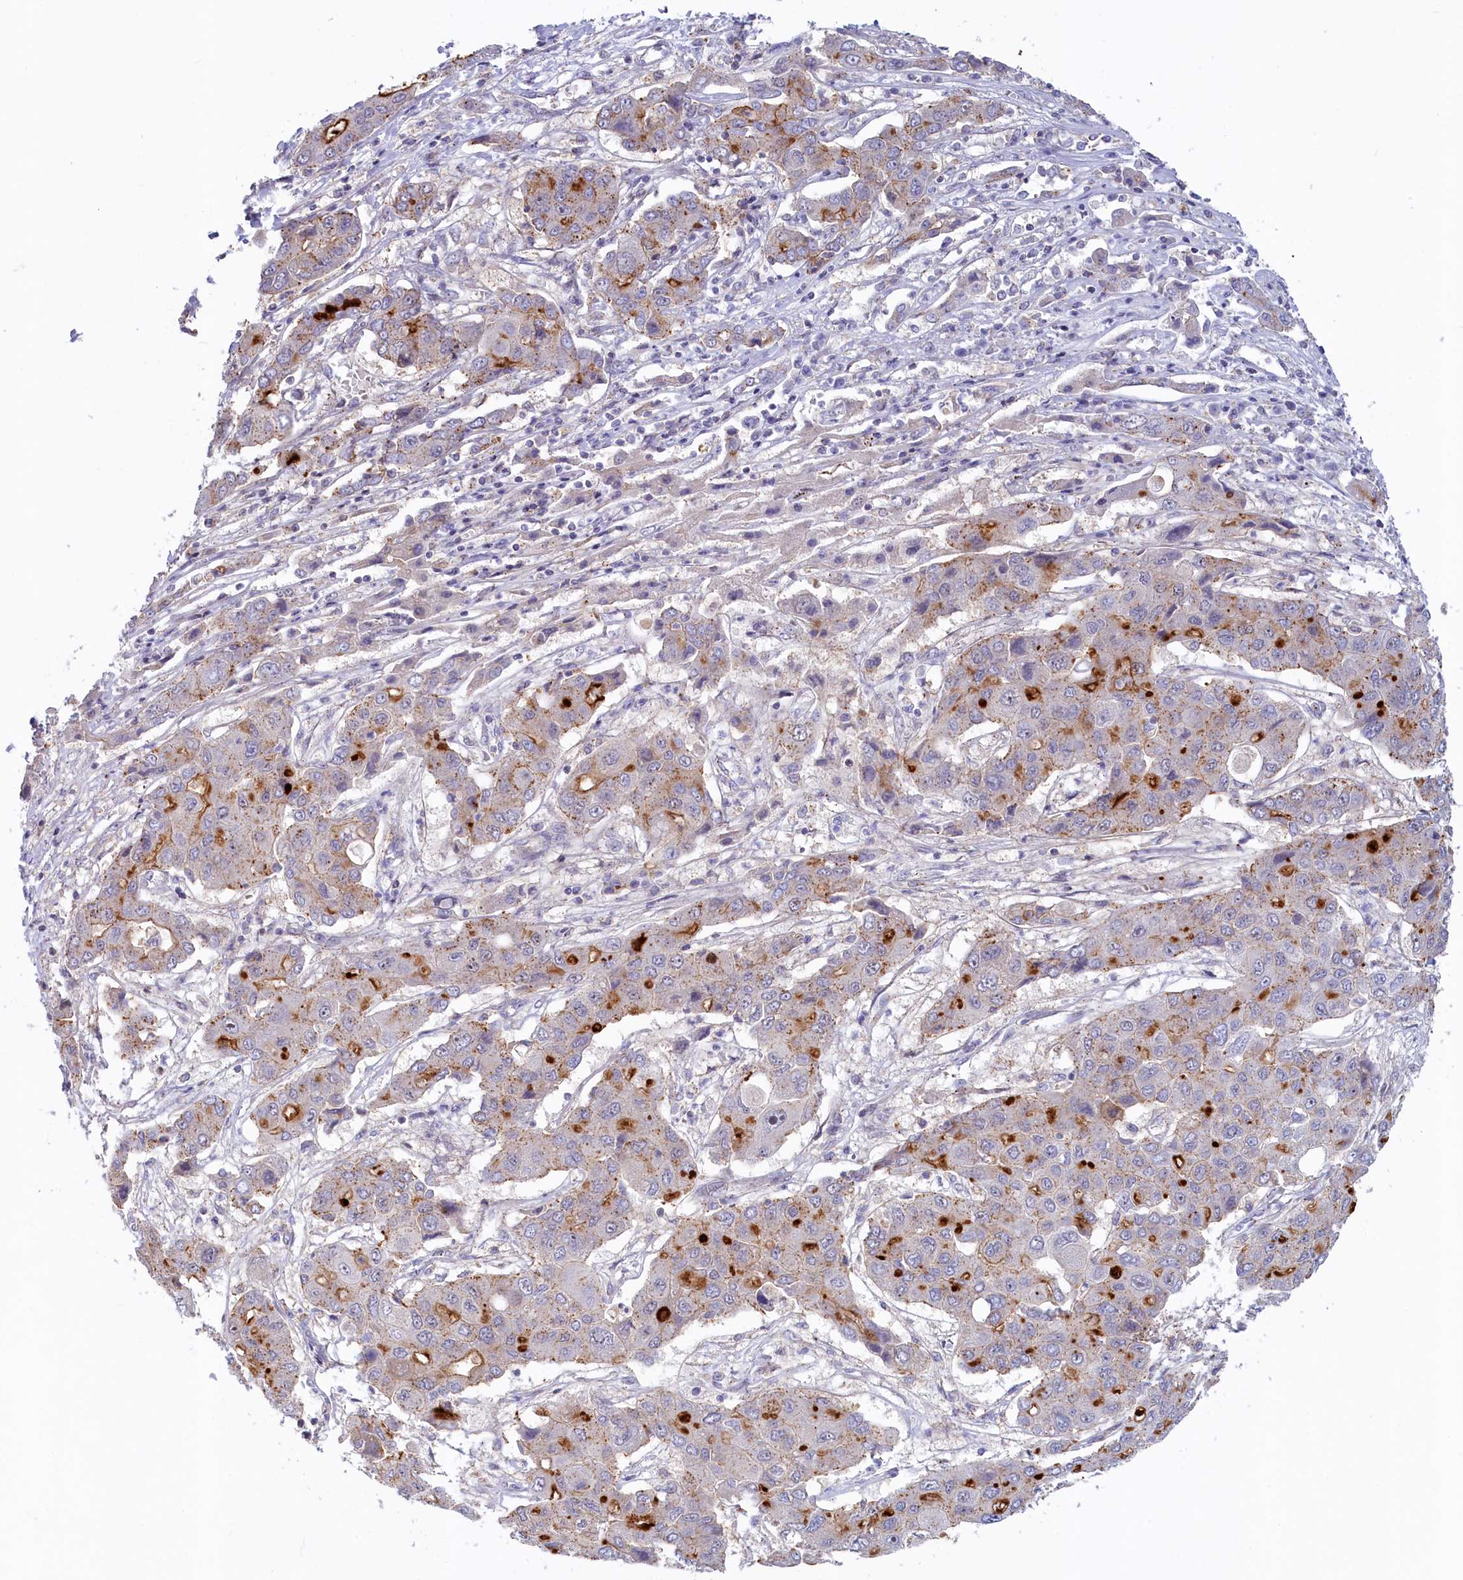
{"staining": {"intensity": "moderate", "quantity": "<25%", "location": "cytoplasmic/membranous"}, "tissue": "liver cancer", "cell_type": "Tumor cells", "image_type": "cancer", "snomed": [{"axis": "morphology", "description": "Cholangiocarcinoma"}, {"axis": "topography", "description": "Liver"}], "caption": "Immunohistochemical staining of human cholangiocarcinoma (liver) reveals low levels of moderate cytoplasmic/membranous positivity in approximately <25% of tumor cells.", "gene": "HYKK", "patient": {"sex": "male", "age": 67}}